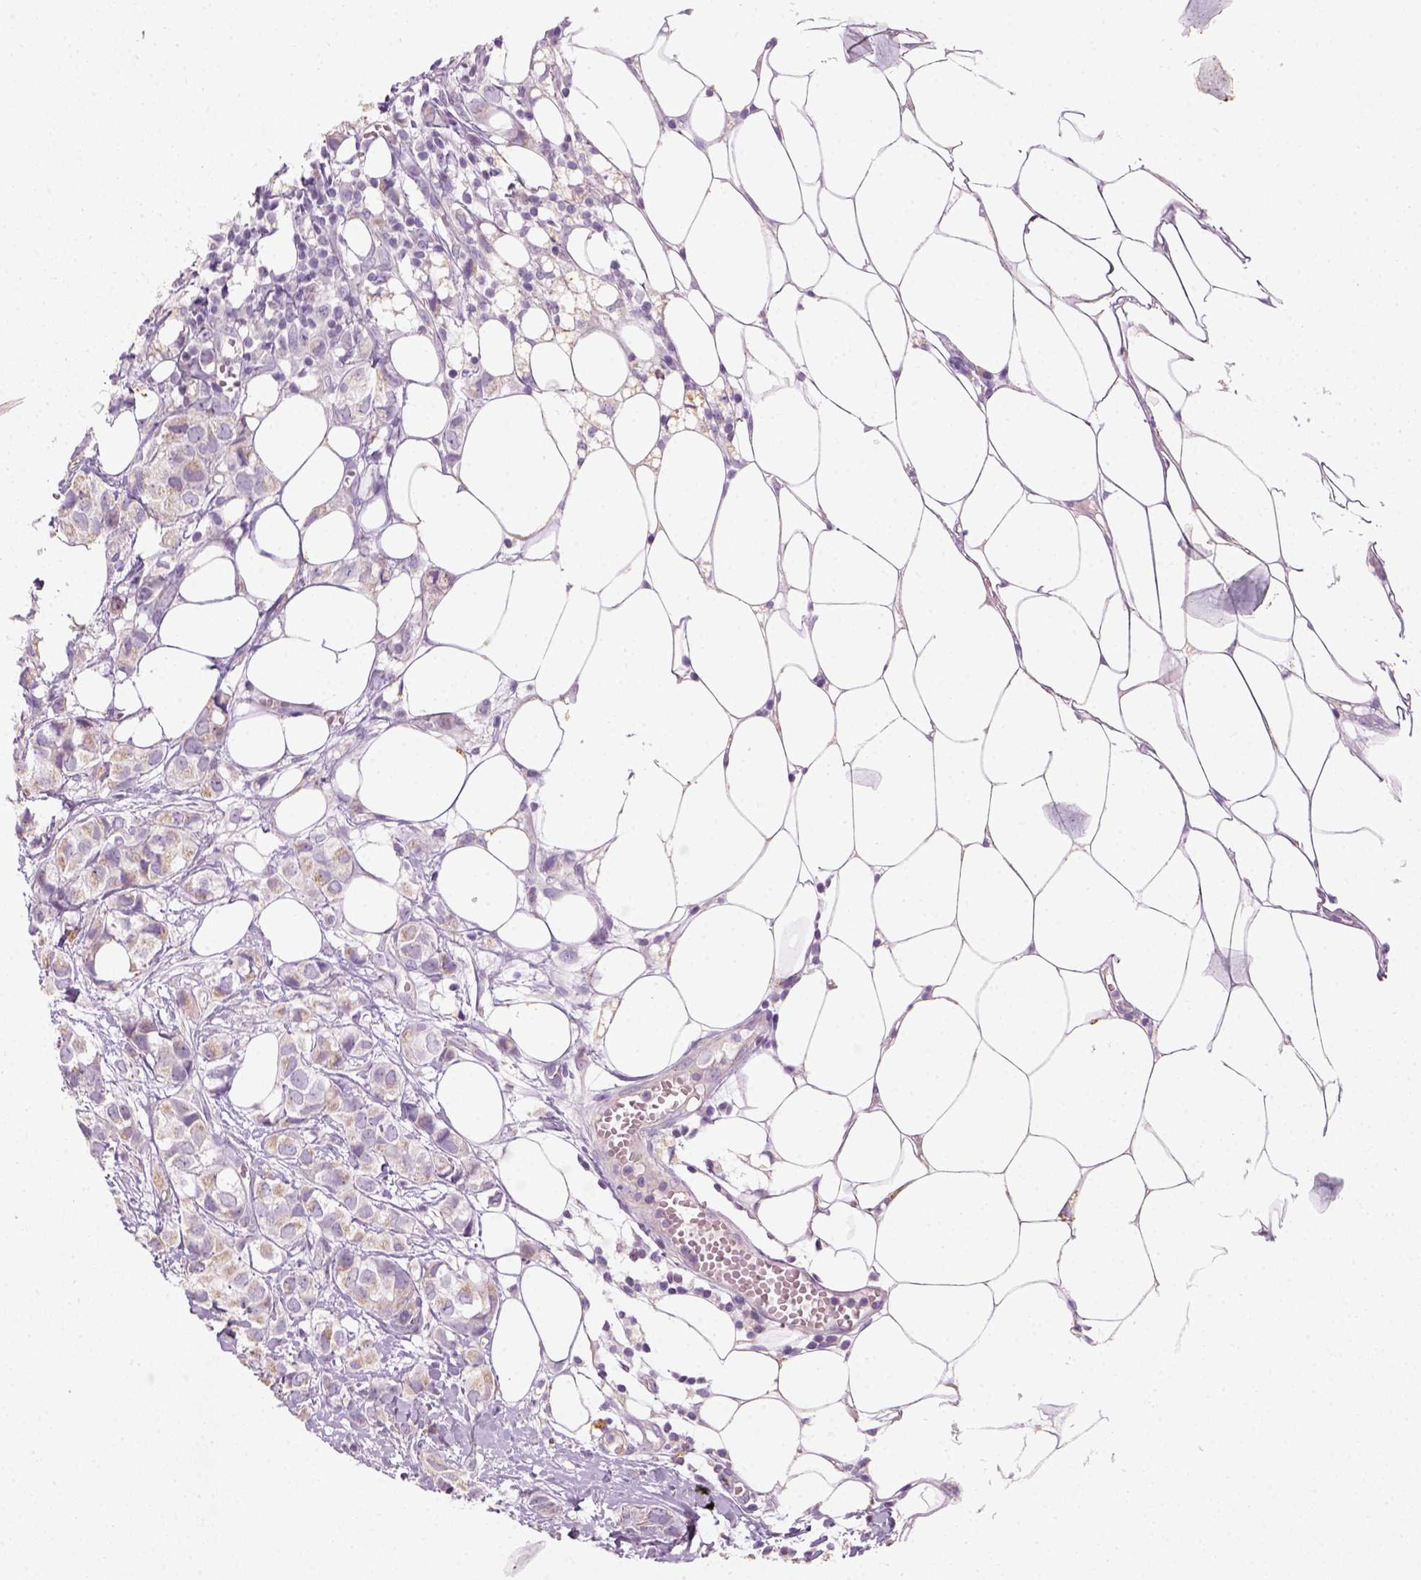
{"staining": {"intensity": "weak", "quantity": ">75%", "location": "cytoplasmic/membranous"}, "tissue": "breast cancer", "cell_type": "Tumor cells", "image_type": "cancer", "snomed": [{"axis": "morphology", "description": "Duct carcinoma"}, {"axis": "topography", "description": "Breast"}], "caption": "This photomicrograph displays breast cancer stained with immunohistochemistry to label a protein in brown. The cytoplasmic/membranous of tumor cells show weak positivity for the protein. Nuclei are counter-stained blue.", "gene": "NUDT6", "patient": {"sex": "female", "age": 85}}